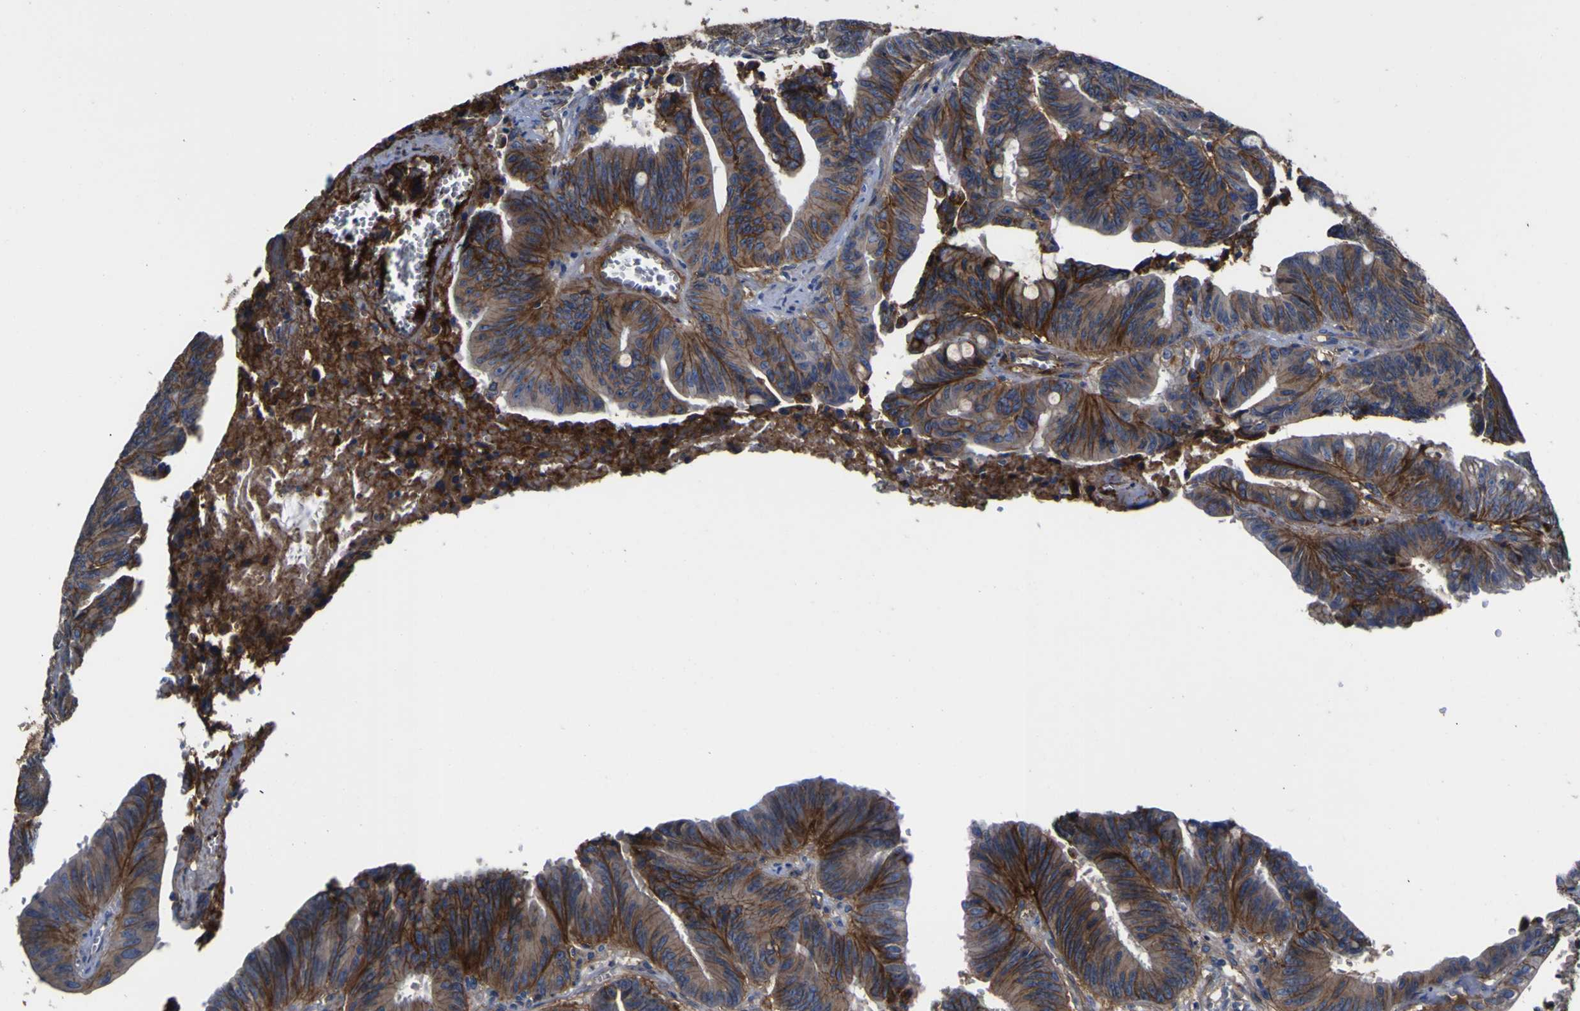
{"staining": {"intensity": "moderate", "quantity": ">75%", "location": "cytoplasmic/membranous"}, "tissue": "colorectal cancer", "cell_type": "Tumor cells", "image_type": "cancer", "snomed": [{"axis": "morphology", "description": "Adenocarcinoma, NOS"}, {"axis": "topography", "description": "Colon"}], "caption": "A micrograph showing moderate cytoplasmic/membranous expression in about >75% of tumor cells in colorectal adenocarcinoma, as visualized by brown immunohistochemical staining.", "gene": "CD151", "patient": {"sex": "male", "age": 45}}